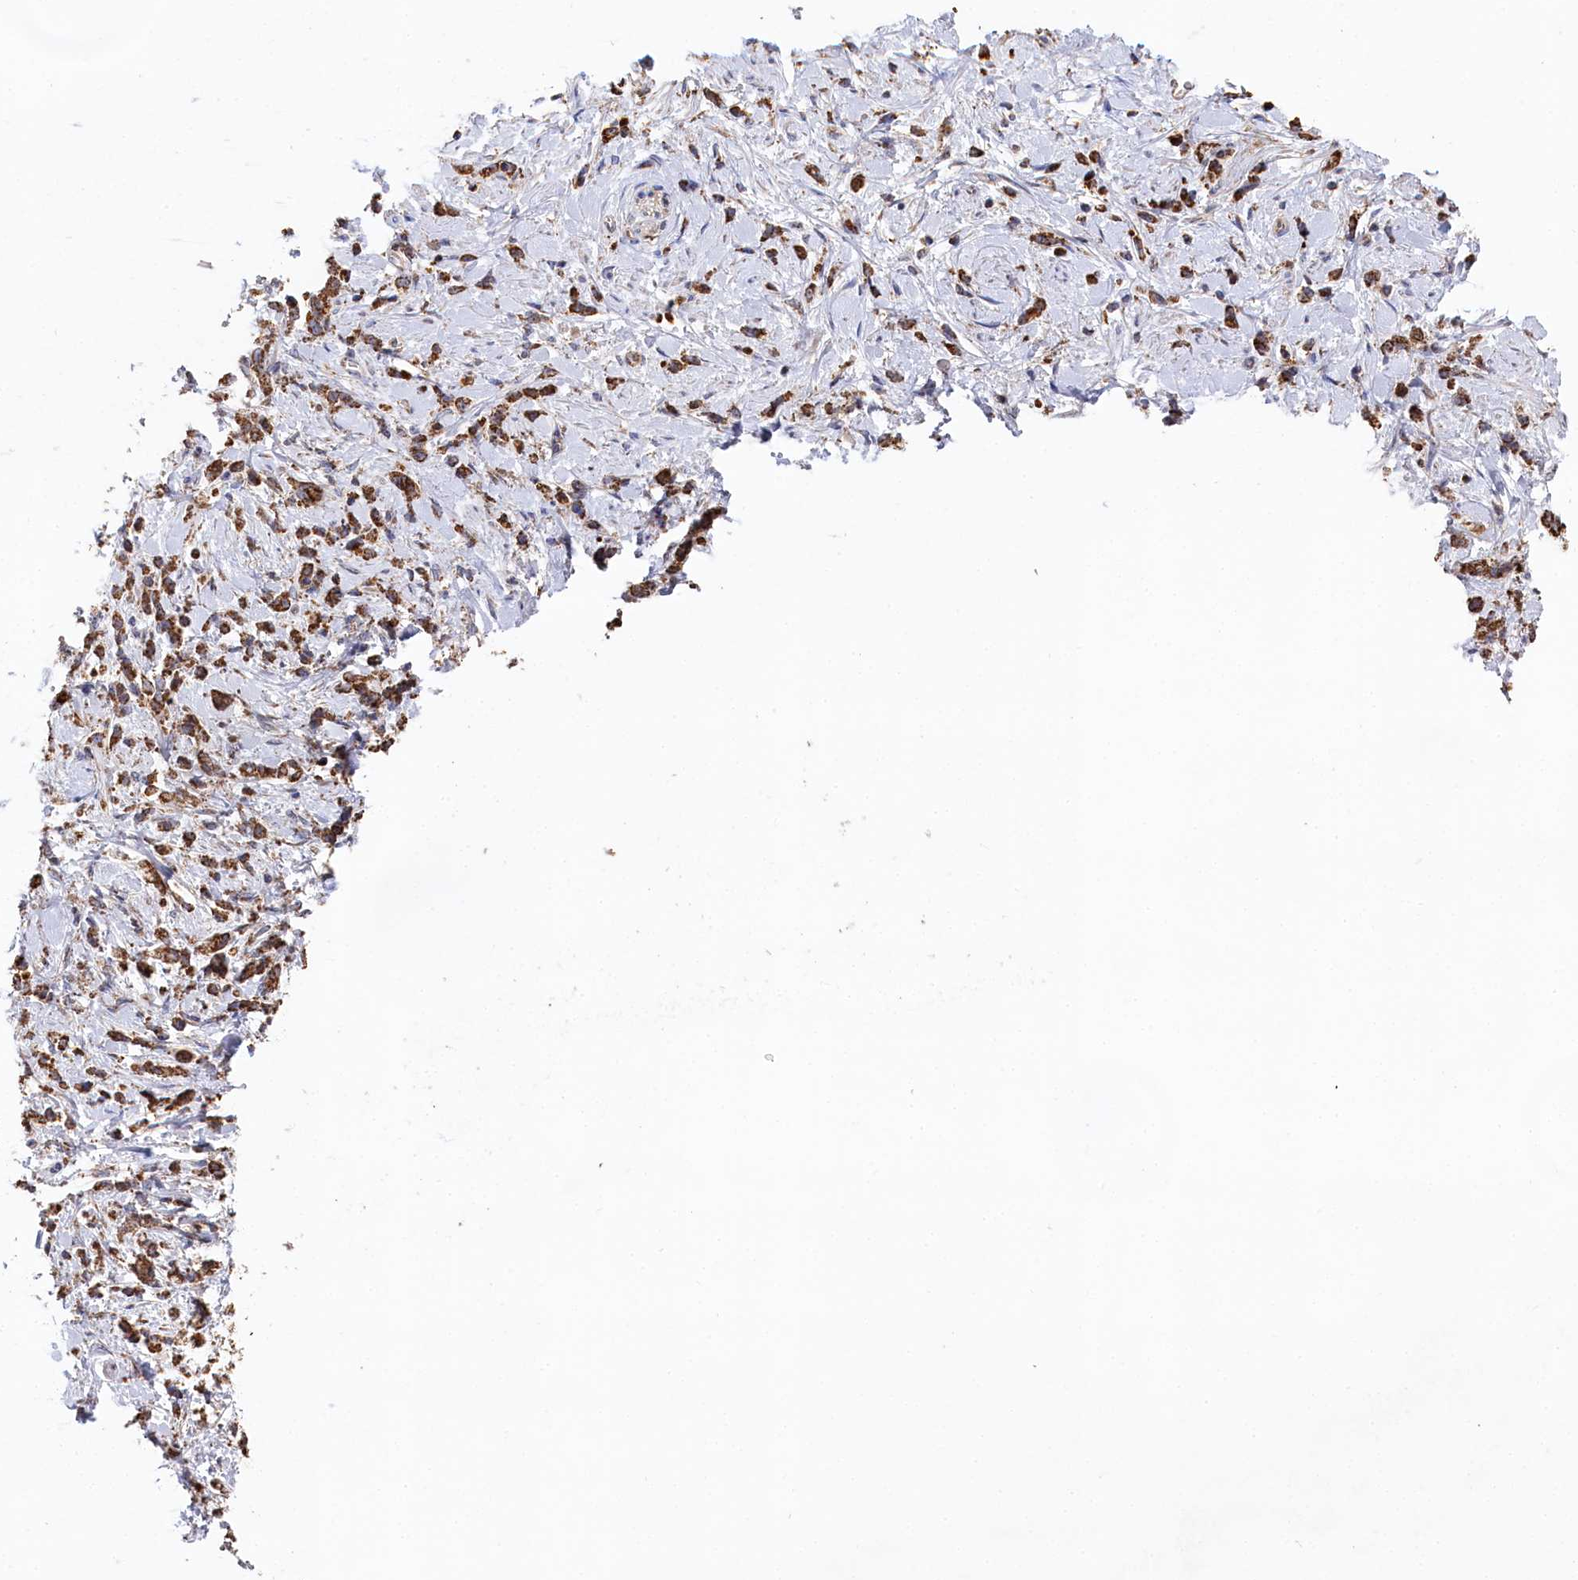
{"staining": {"intensity": "moderate", "quantity": ">75%", "location": "cytoplasmic/membranous"}, "tissue": "stomach cancer", "cell_type": "Tumor cells", "image_type": "cancer", "snomed": [{"axis": "morphology", "description": "Adenocarcinoma, NOS"}, {"axis": "topography", "description": "Stomach"}], "caption": "A brown stain highlights moderate cytoplasmic/membranous expression of a protein in adenocarcinoma (stomach) tumor cells.", "gene": "HAUS2", "patient": {"sex": "female", "age": 60}}